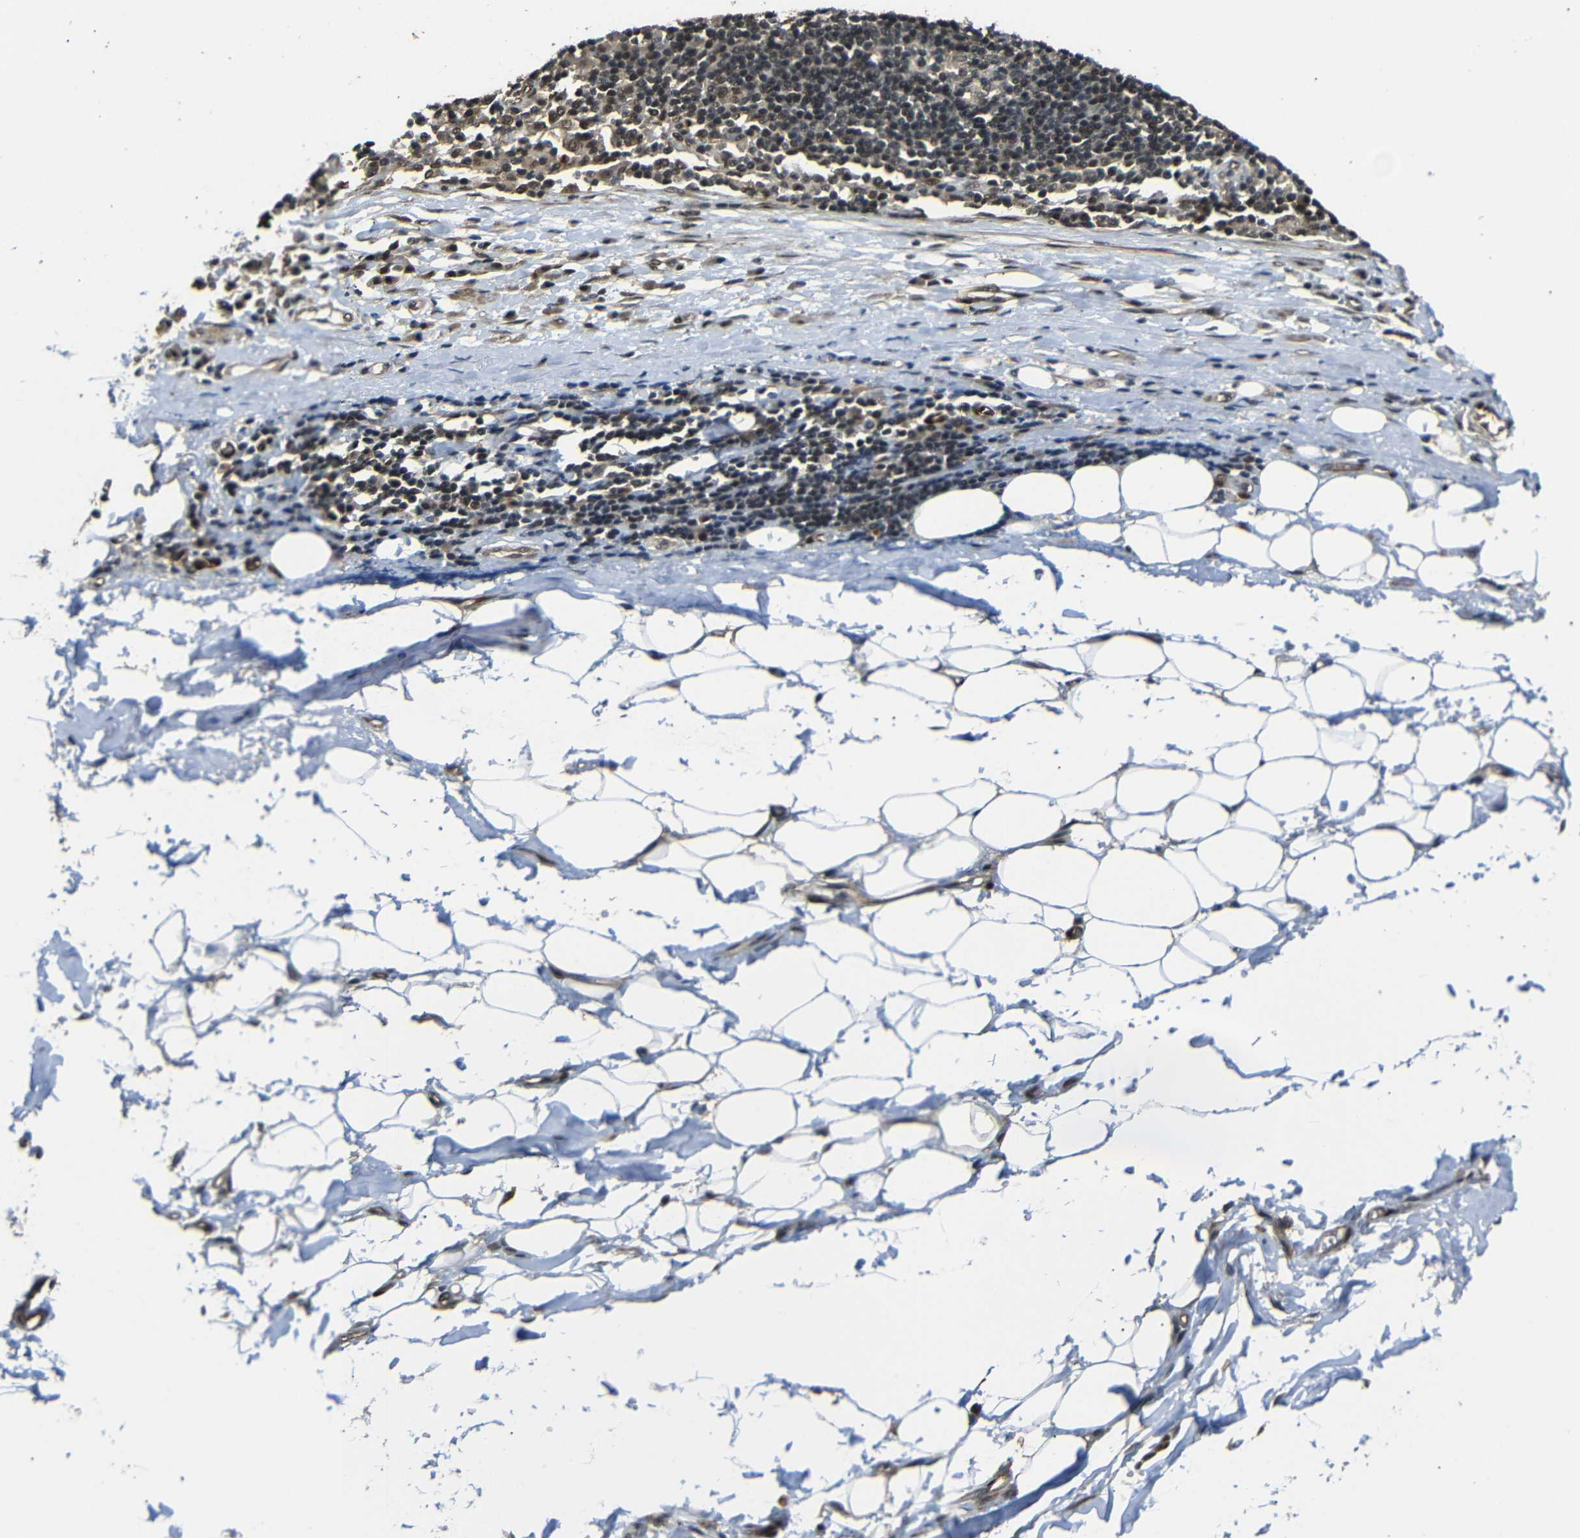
{"staining": {"intensity": "weak", "quantity": ">75%", "location": "cytoplasmic/membranous"}, "tissue": "adipose tissue", "cell_type": "Adipocytes", "image_type": "normal", "snomed": [{"axis": "morphology", "description": "Normal tissue, NOS"}, {"axis": "morphology", "description": "Adenocarcinoma, NOS"}, {"axis": "topography", "description": "Esophagus"}], "caption": "Immunohistochemical staining of normal adipose tissue shows low levels of weak cytoplasmic/membranous staining in about >75% of adipocytes.", "gene": "TBX2", "patient": {"sex": "male", "age": 62}}